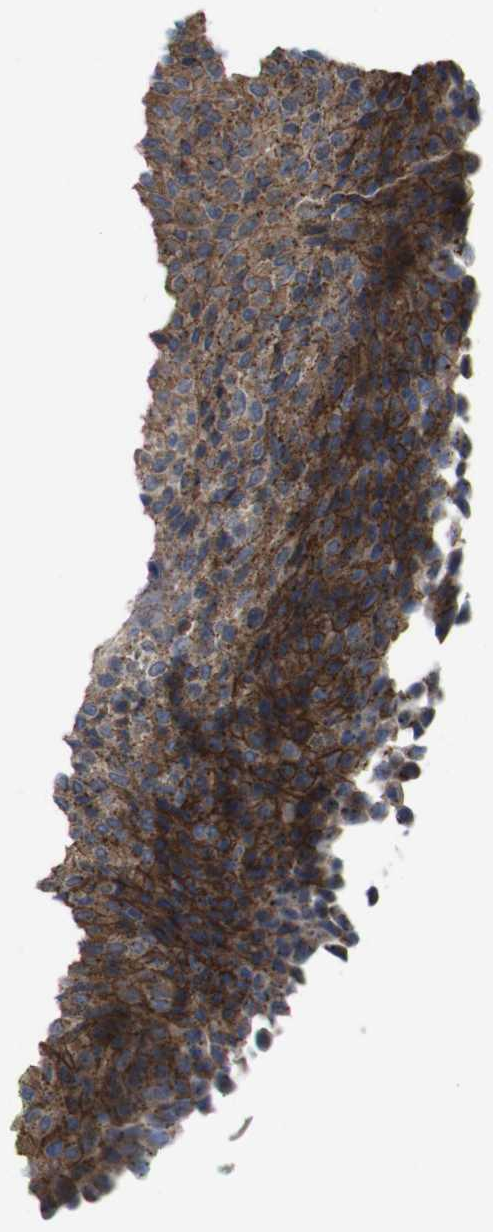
{"staining": {"intensity": "strong", "quantity": ">75%", "location": "cytoplasmic/membranous"}, "tissue": "urothelial cancer", "cell_type": "Tumor cells", "image_type": "cancer", "snomed": [{"axis": "morphology", "description": "Urothelial carcinoma, Low grade"}, {"axis": "topography", "description": "Urinary bladder"}], "caption": "Protein analysis of urothelial cancer tissue exhibits strong cytoplasmic/membranous expression in approximately >75% of tumor cells.", "gene": "EFCAB14", "patient": {"sex": "male", "age": 78}}